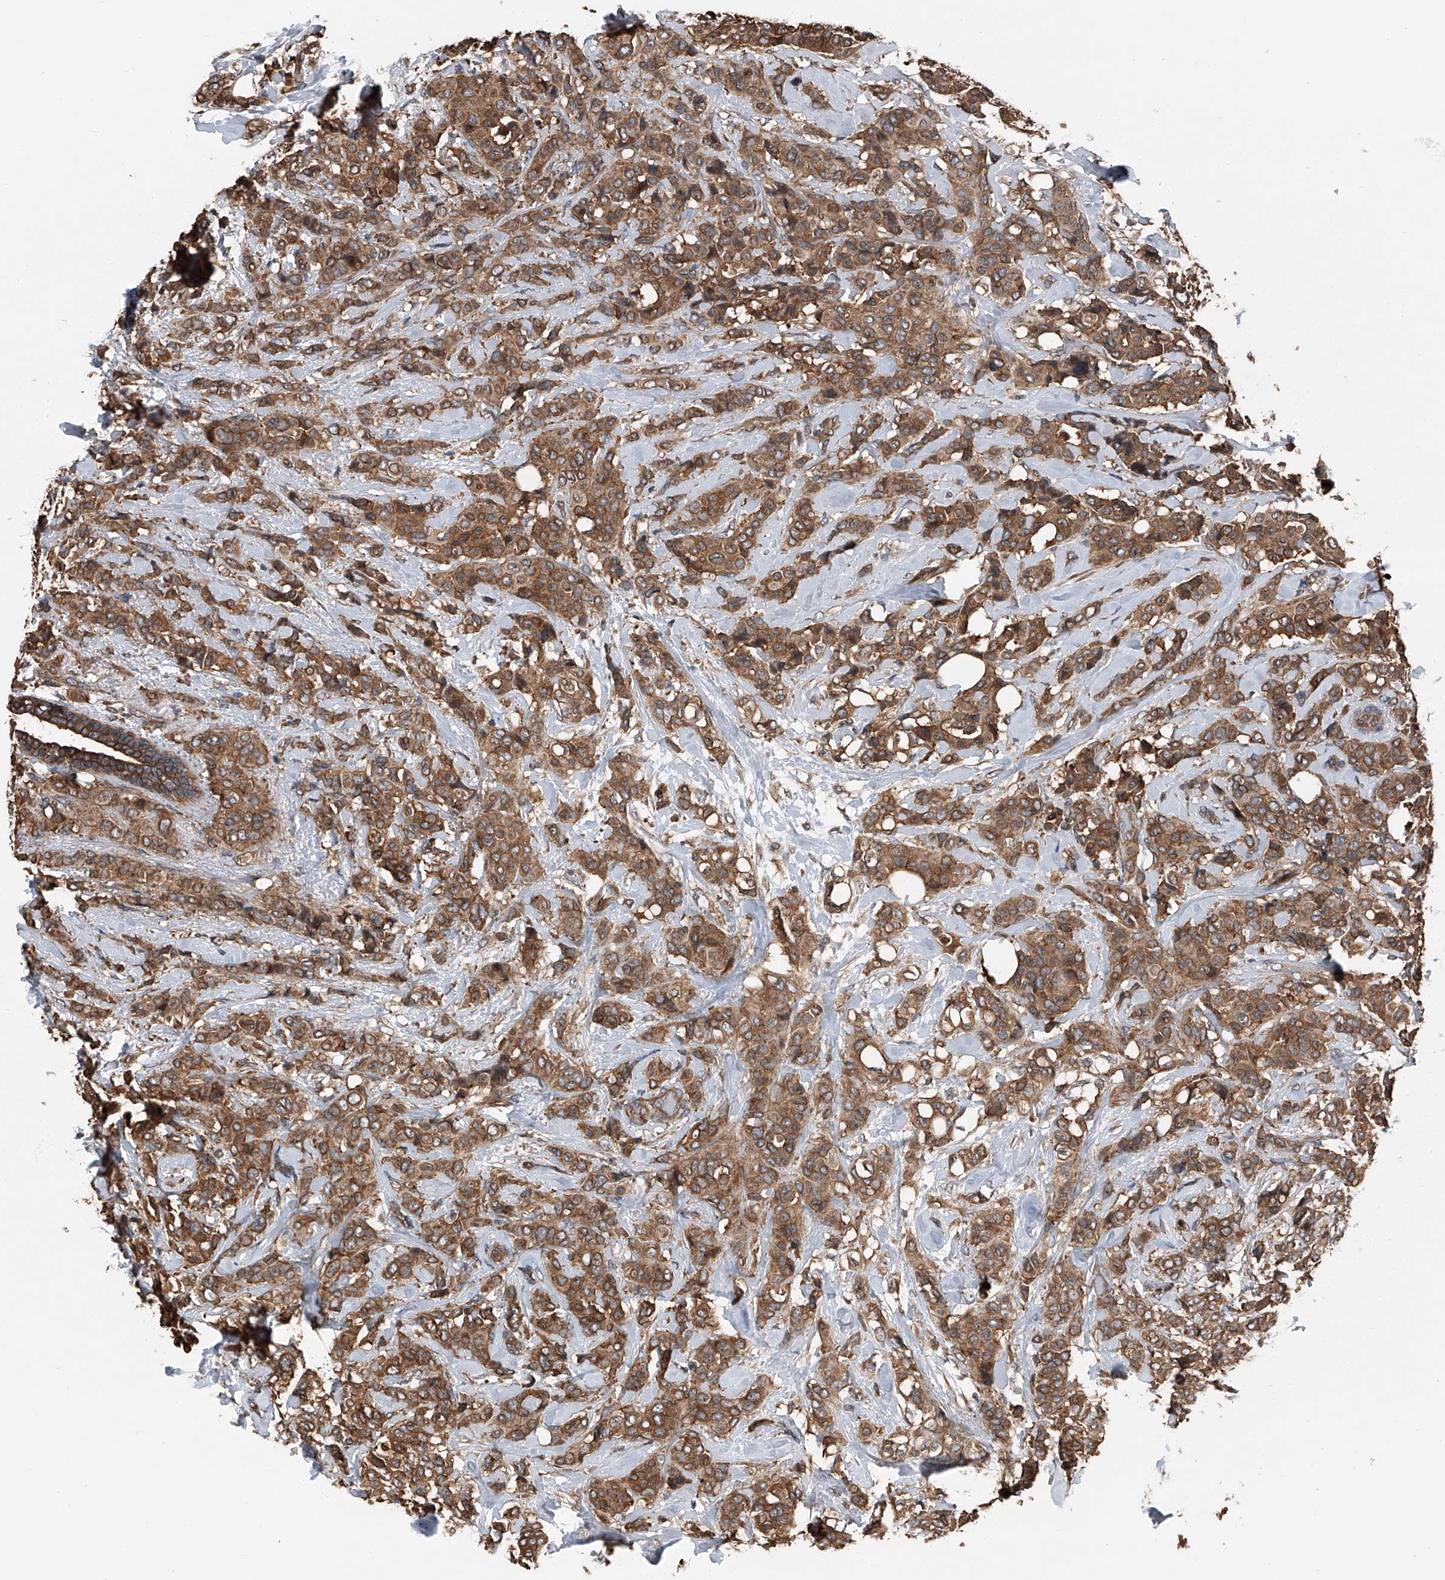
{"staining": {"intensity": "moderate", "quantity": ">75%", "location": "cytoplasmic/membranous"}, "tissue": "breast cancer", "cell_type": "Tumor cells", "image_type": "cancer", "snomed": [{"axis": "morphology", "description": "Lobular carcinoma"}, {"axis": "topography", "description": "Breast"}], "caption": "Immunohistochemistry (DAB) staining of human breast cancer (lobular carcinoma) exhibits moderate cytoplasmic/membranous protein staining in approximately >75% of tumor cells.", "gene": "KCNJ2", "patient": {"sex": "female", "age": 51}}